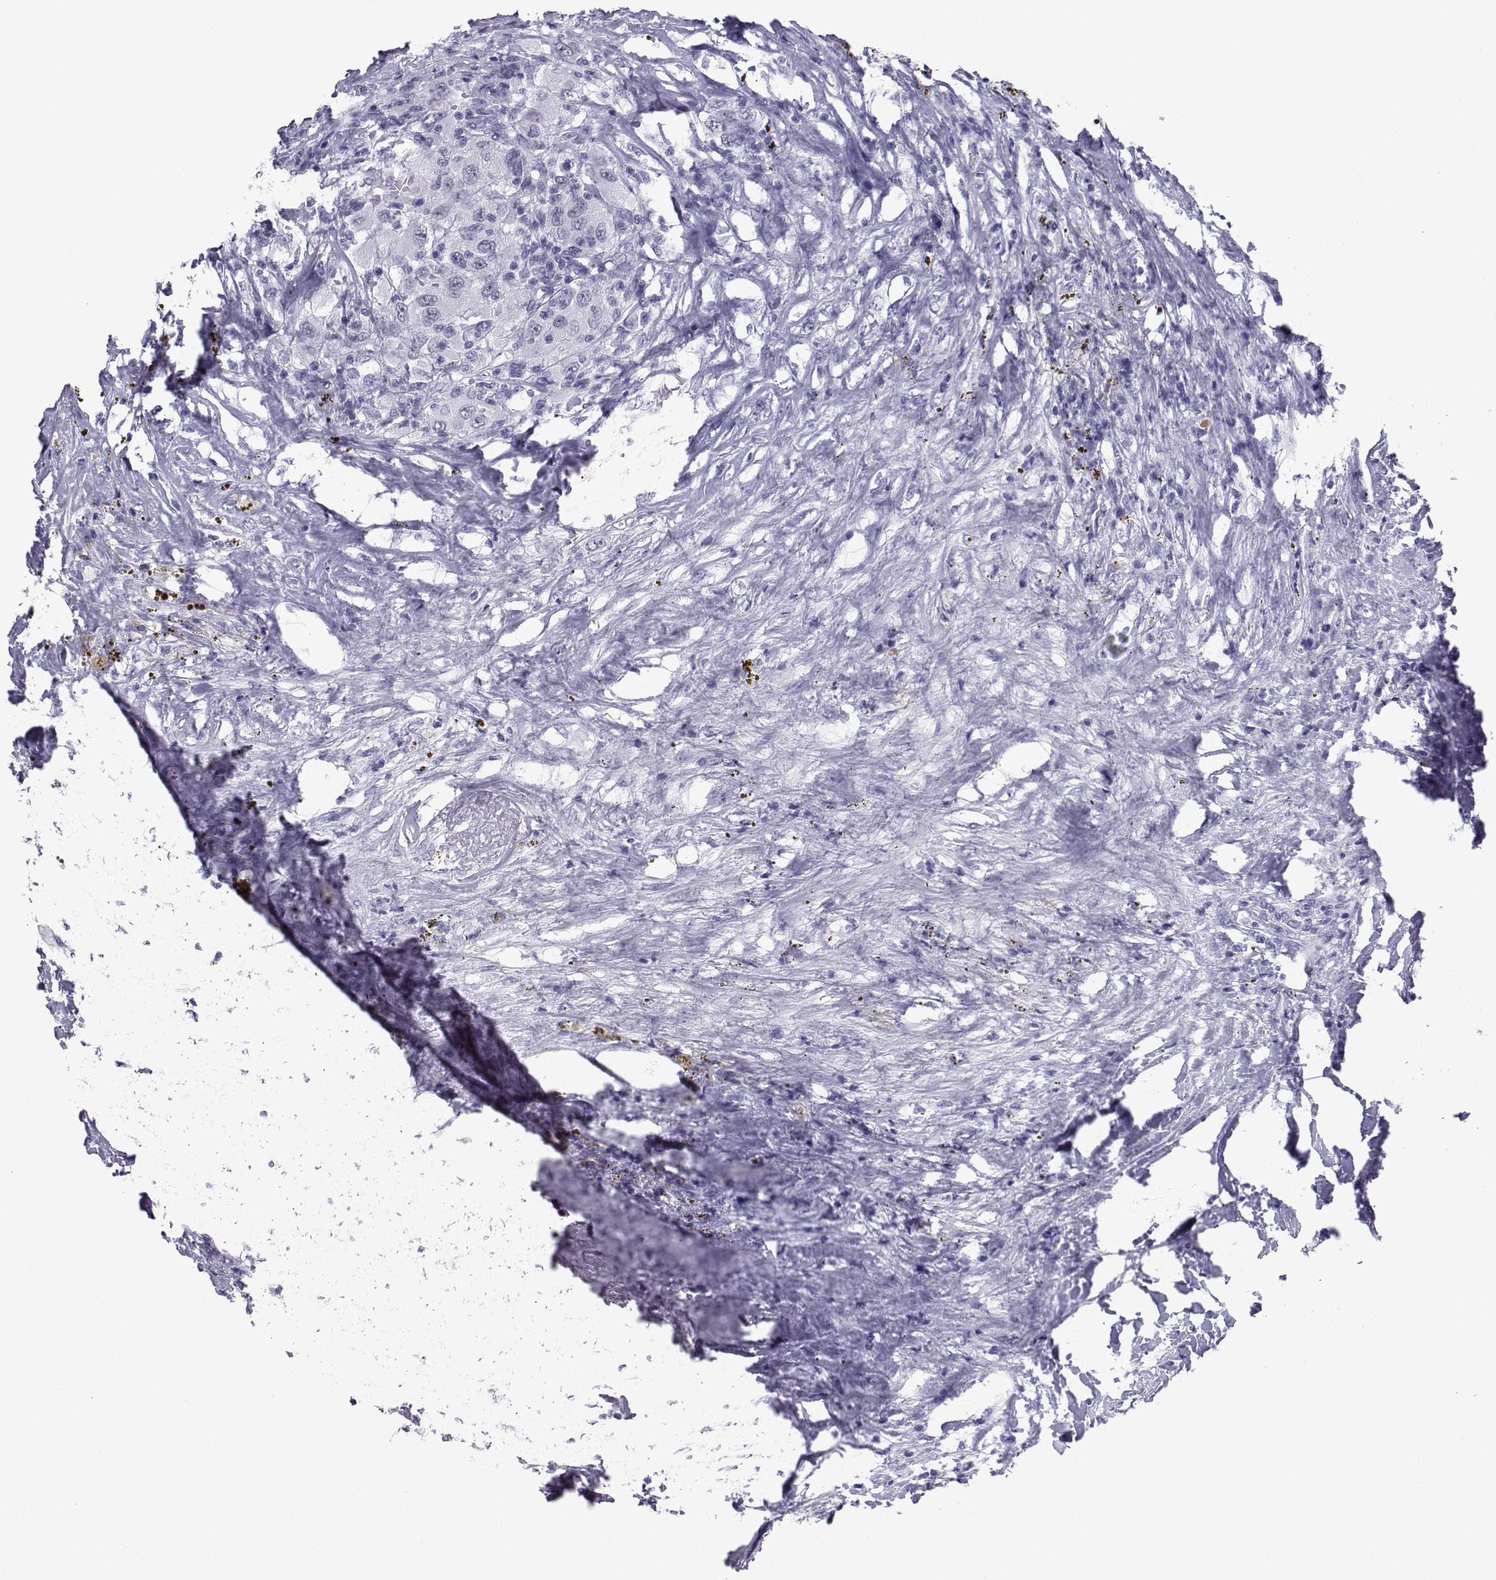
{"staining": {"intensity": "negative", "quantity": "none", "location": "none"}, "tissue": "renal cancer", "cell_type": "Tumor cells", "image_type": "cancer", "snomed": [{"axis": "morphology", "description": "Adenocarcinoma, NOS"}, {"axis": "topography", "description": "Kidney"}], "caption": "DAB (3,3'-diaminobenzidine) immunohistochemical staining of adenocarcinoma (renal) displays no significant staining in tumor cells.", "gene": "LORICRIN", "patient": {"sex": "female", "age": 67}}